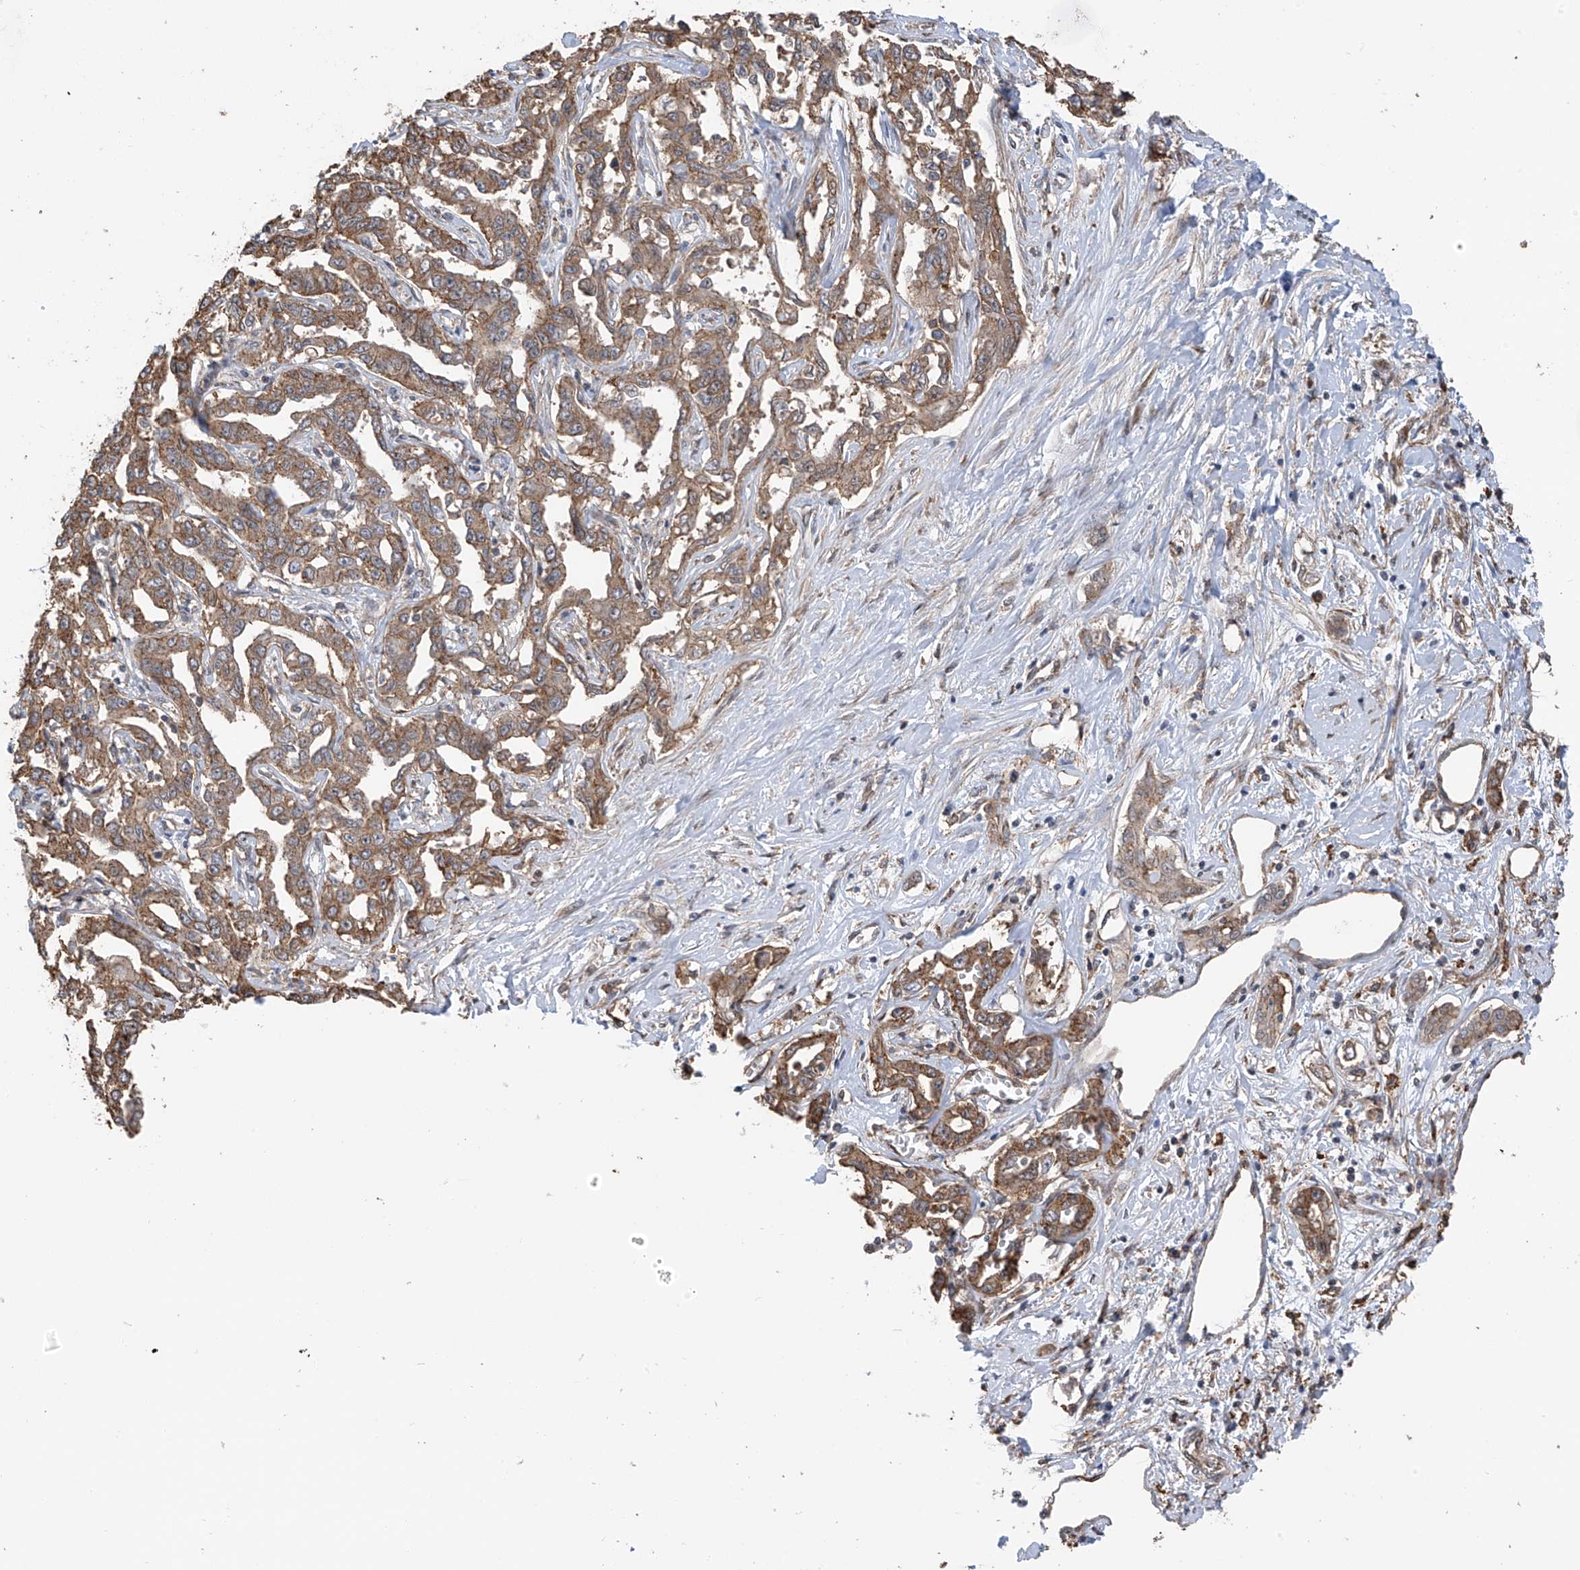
{"staining": {"intensity": "moderate", "quantity": ">75%", "location": "cytoplasmic/membranous"}, "tissue": "liver cancer", "cell_type": "Tumor cells", "image_type": "cancer", "snomed": [{"axis": "morphology", "description": "Cholangiocarcinoma"}, {"axis": "topography", "description": "Liver"}], "caption": "Liver cancer (cholangiocarcinoma) stained for a protein (brown) displays moderate cytoplasmic/membranous positive positivity in approximately >75% of tumor cells.", "gene": "ZNF189", "patient": {"sex": "male", "age": 59}}